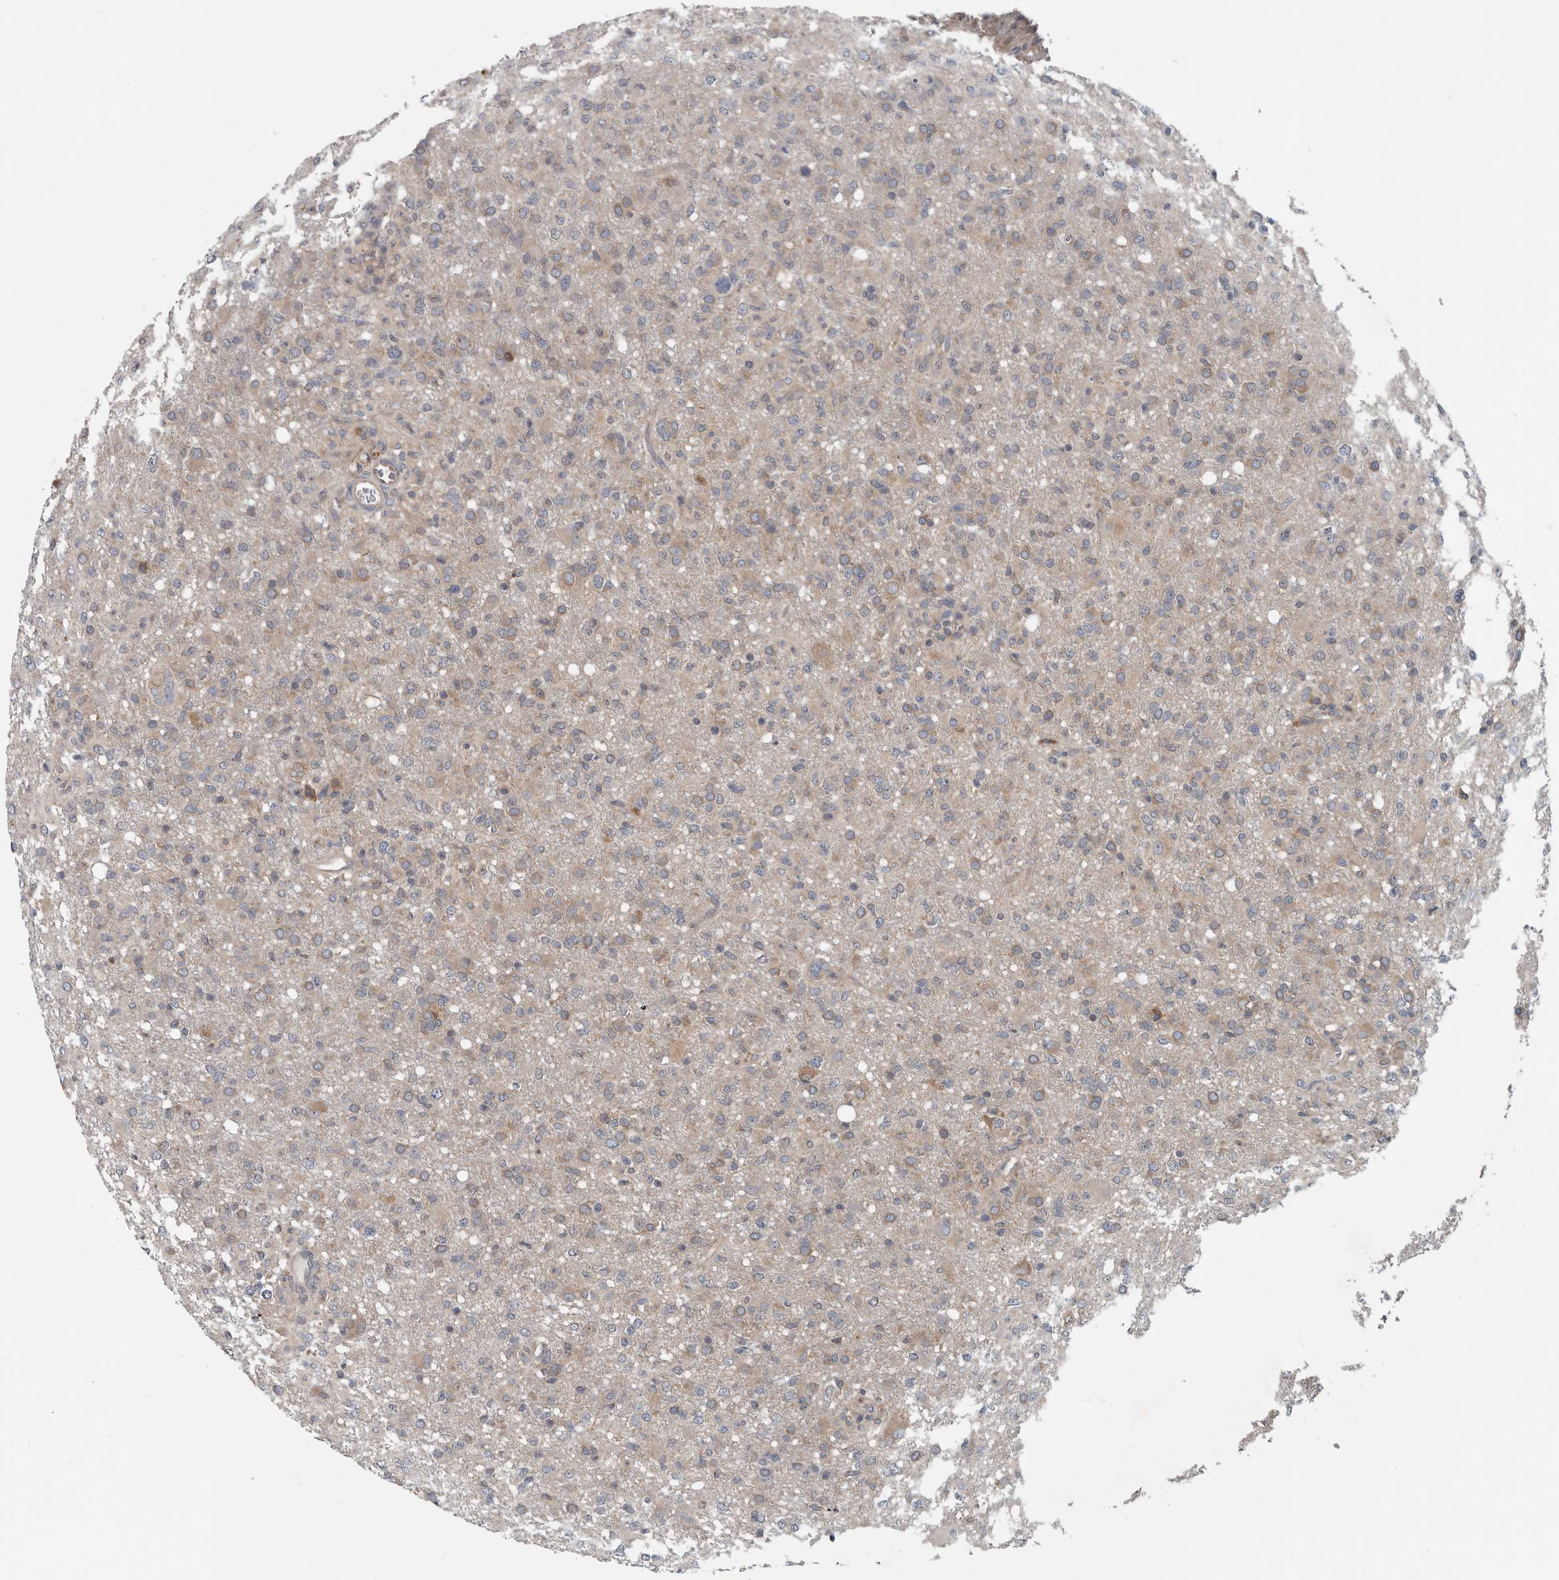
{"staining": {"intensity": "weak", "quantity": "25%-75%", "location": "cytoplasmic/membranous"}, "tissue": "glioma", "cell_type": "Tumor cells", "image_type": "cancer", "snomed": [{"axis": "morphology", "description": "Glioma, malignant, High grade"}, {"axis": "topography", "description": "Brain"}], "caption": "A low amount of weak cytoplasmic/membranous positivity is present in about 25%-75% of tumor cells in high-grade glioma (malignant) tissue.", "gene": "TMEM199", "patient": {"sex": "female", "age": 57}}